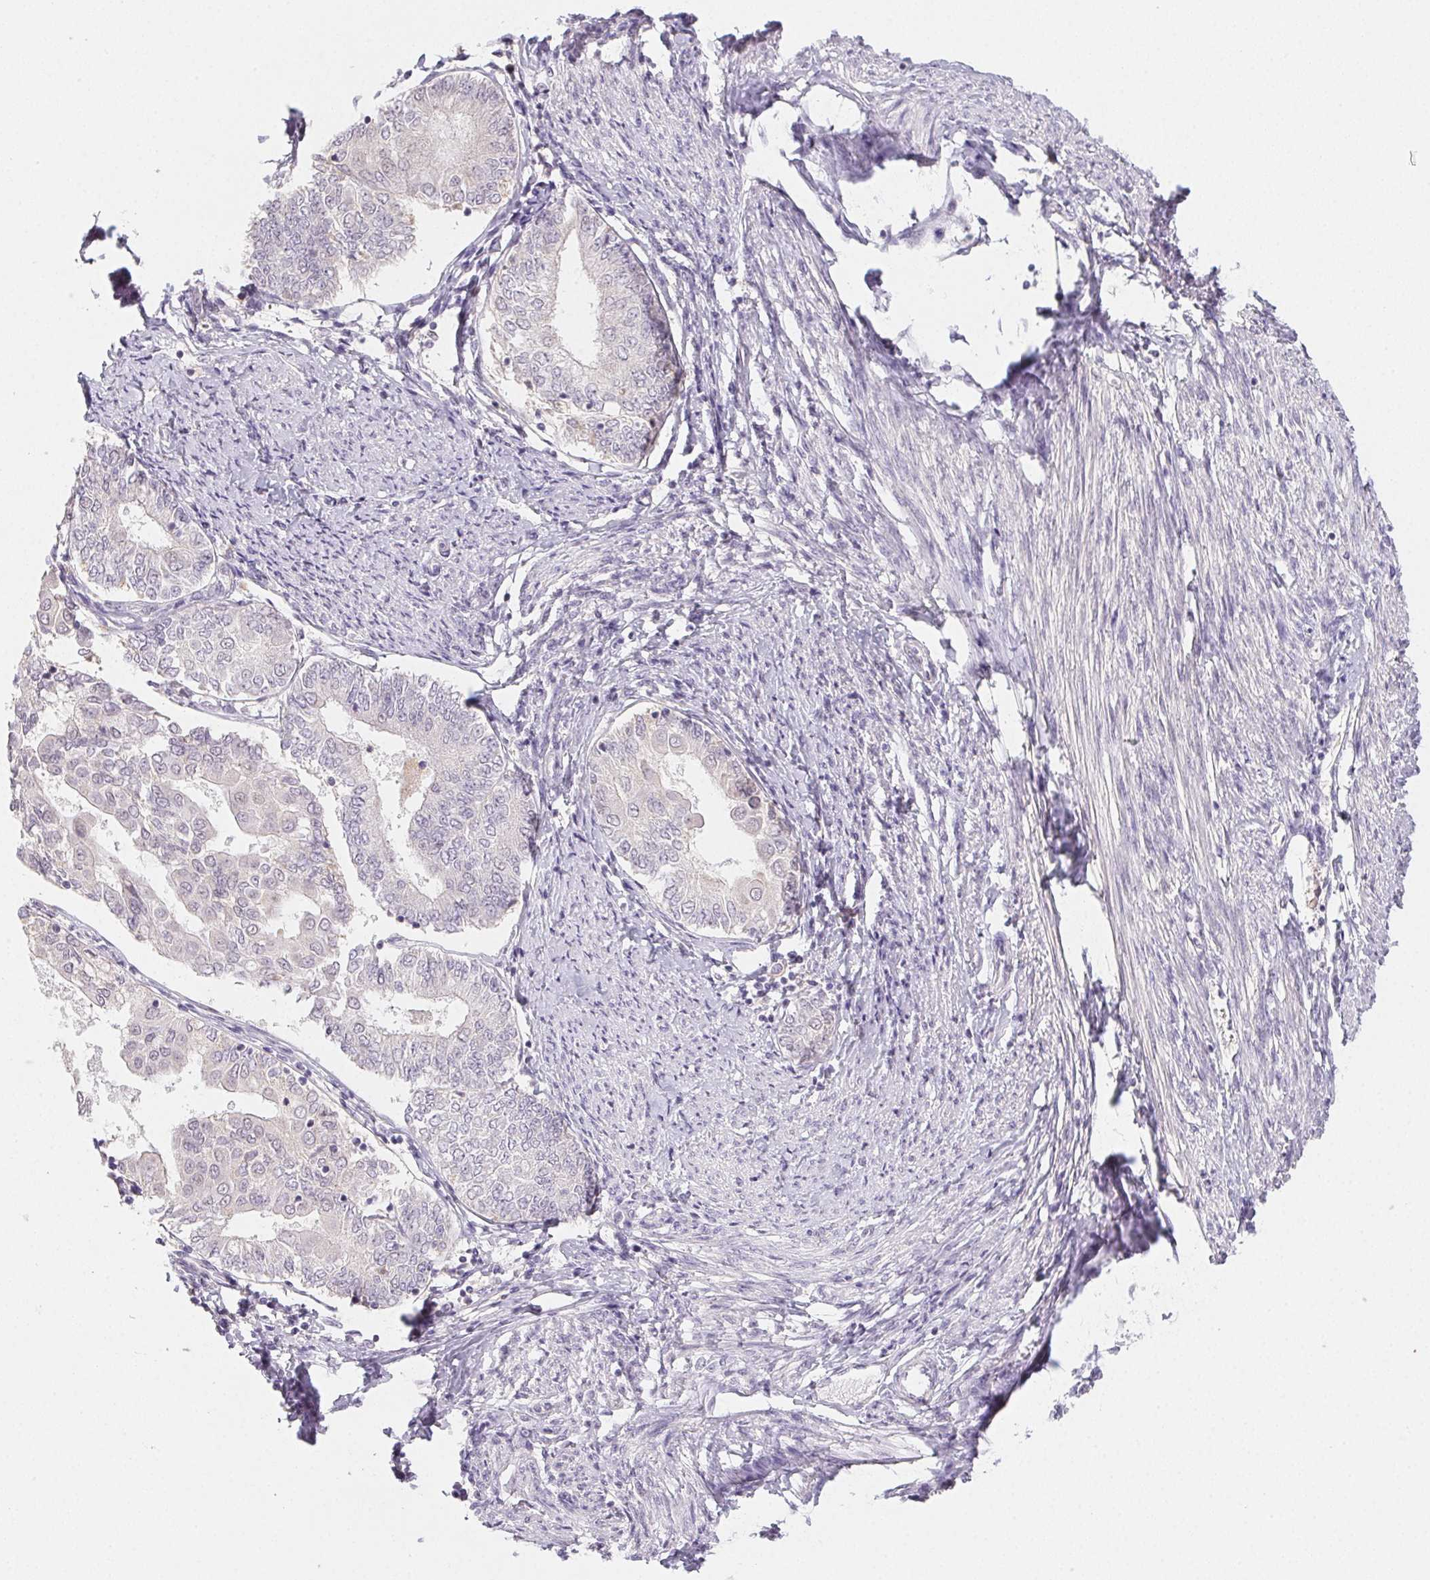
{"staining": {"intensity": "negative", "quantity": "none", "location": "none"}, "tissue": "endometrial cancer", "cell_type": "Tumor cells", "image_type": "cancer", "snomed": [{"axis": "morphology", "description": "Adenocarcinoma, NOS"}, {"axis": "topography", "description": "Endometrium"}], "caption": "IHC micrograph of endometrial adenocarcinoma stained for a protein (brown), which demonstrates no expression in tumor cells. (DAB (3,3'-diaminobenzidine) immunohistochemistry (IHC) with hematoxylin counter stain).", "gene": "SLC6A18", "patient": {"sex": "female", "age": 68}}